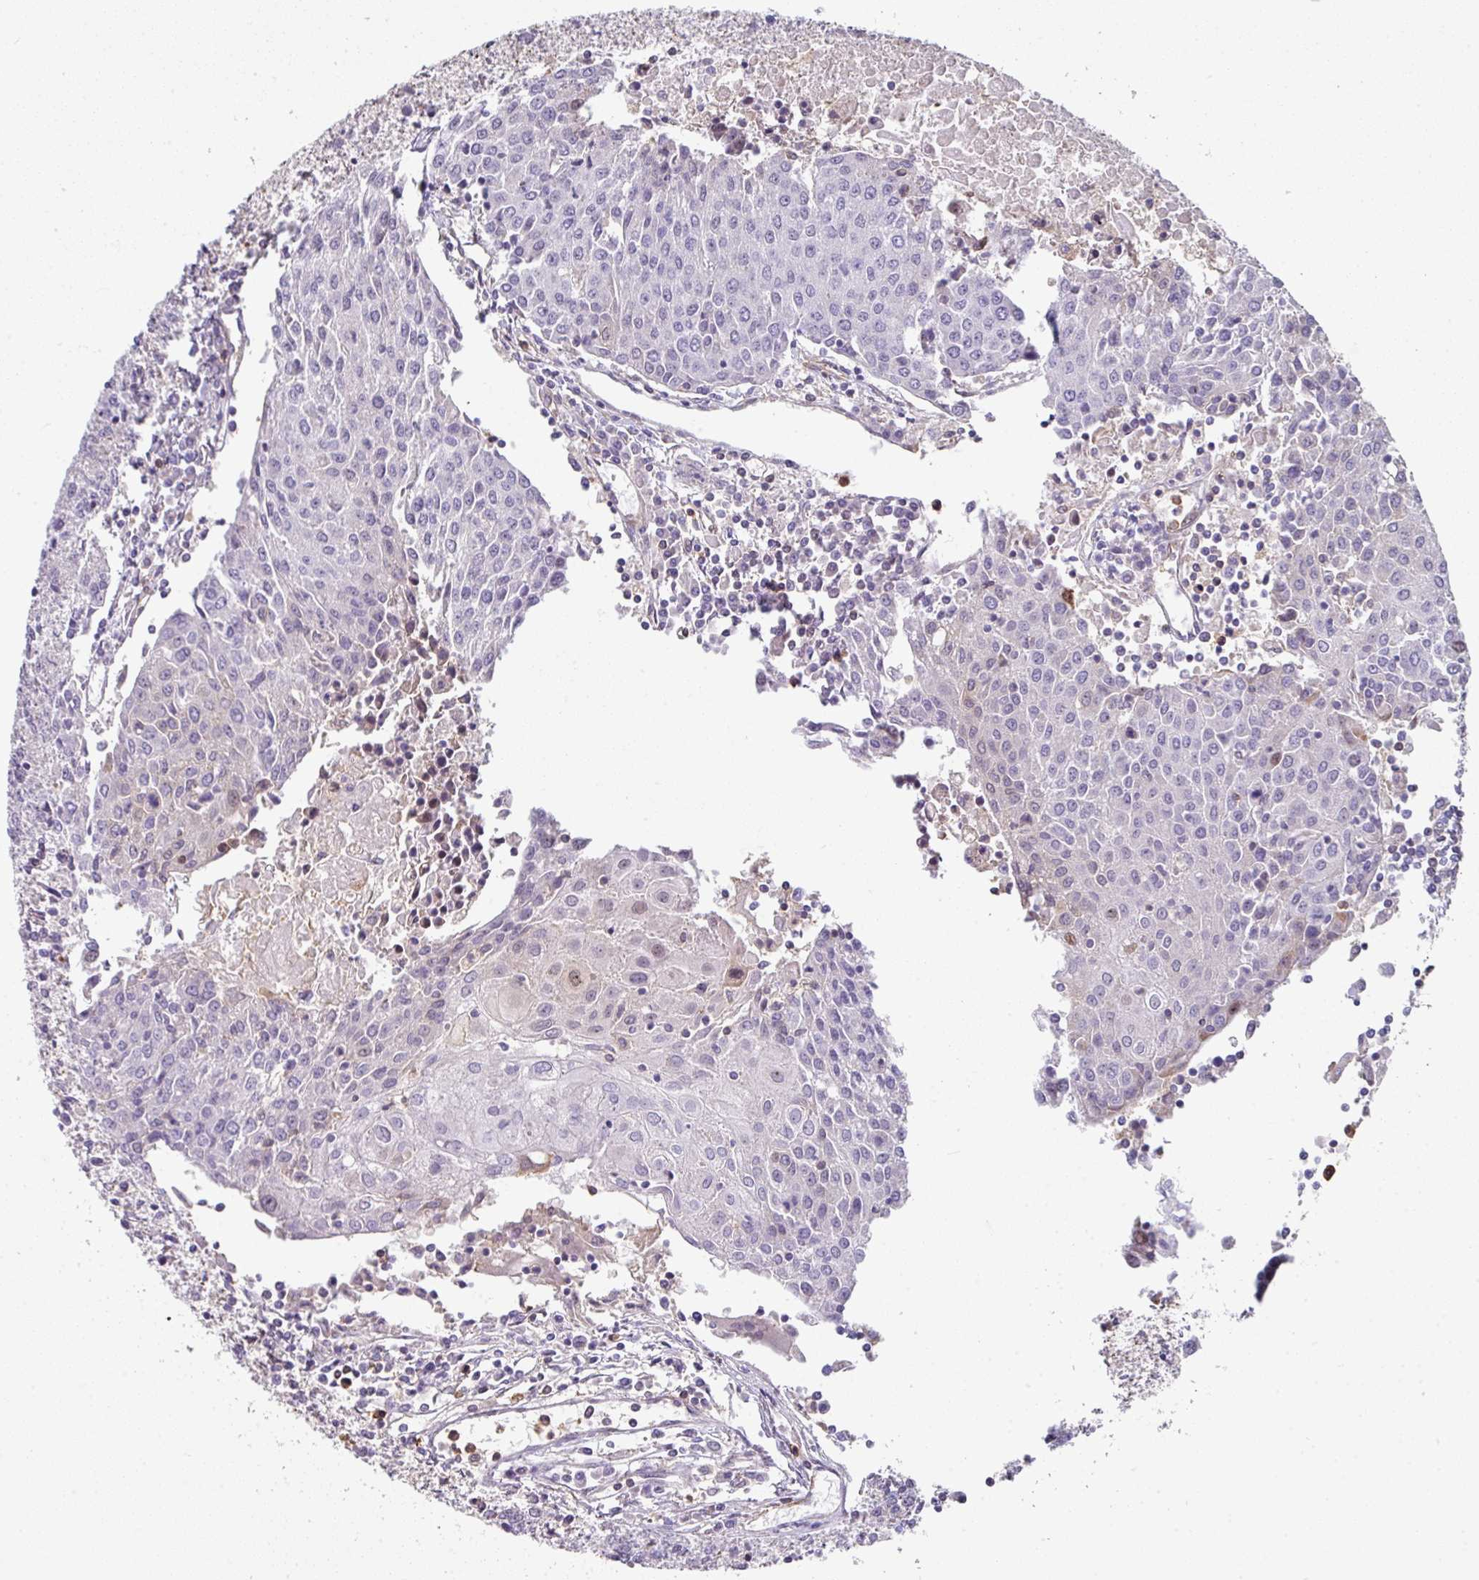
{"staining": {"intensity": "negative", "quantity": "none", "location": "none"}, "tissue": "urothelial cancer", "cell_type": "Tumor cells", "image_type": "cancer", "snomed": [{"axis": "morphology", "description": "Urothelial carcinoma, High grade"}, {"axis": "topography", "description": "Urinary bladder"}], "caption": "Immunohistochemistry image of human urothelial carcinoma (high-grade) stained for a protein (brown), which demonstrates no positivity in tumor cells. (DAB (3,3'-diaminobenzidine) IHC visualized using brightfield microscopy, high magnification).", "gene": "BEND5", "patient": {"sex": "female", "age": 85}}